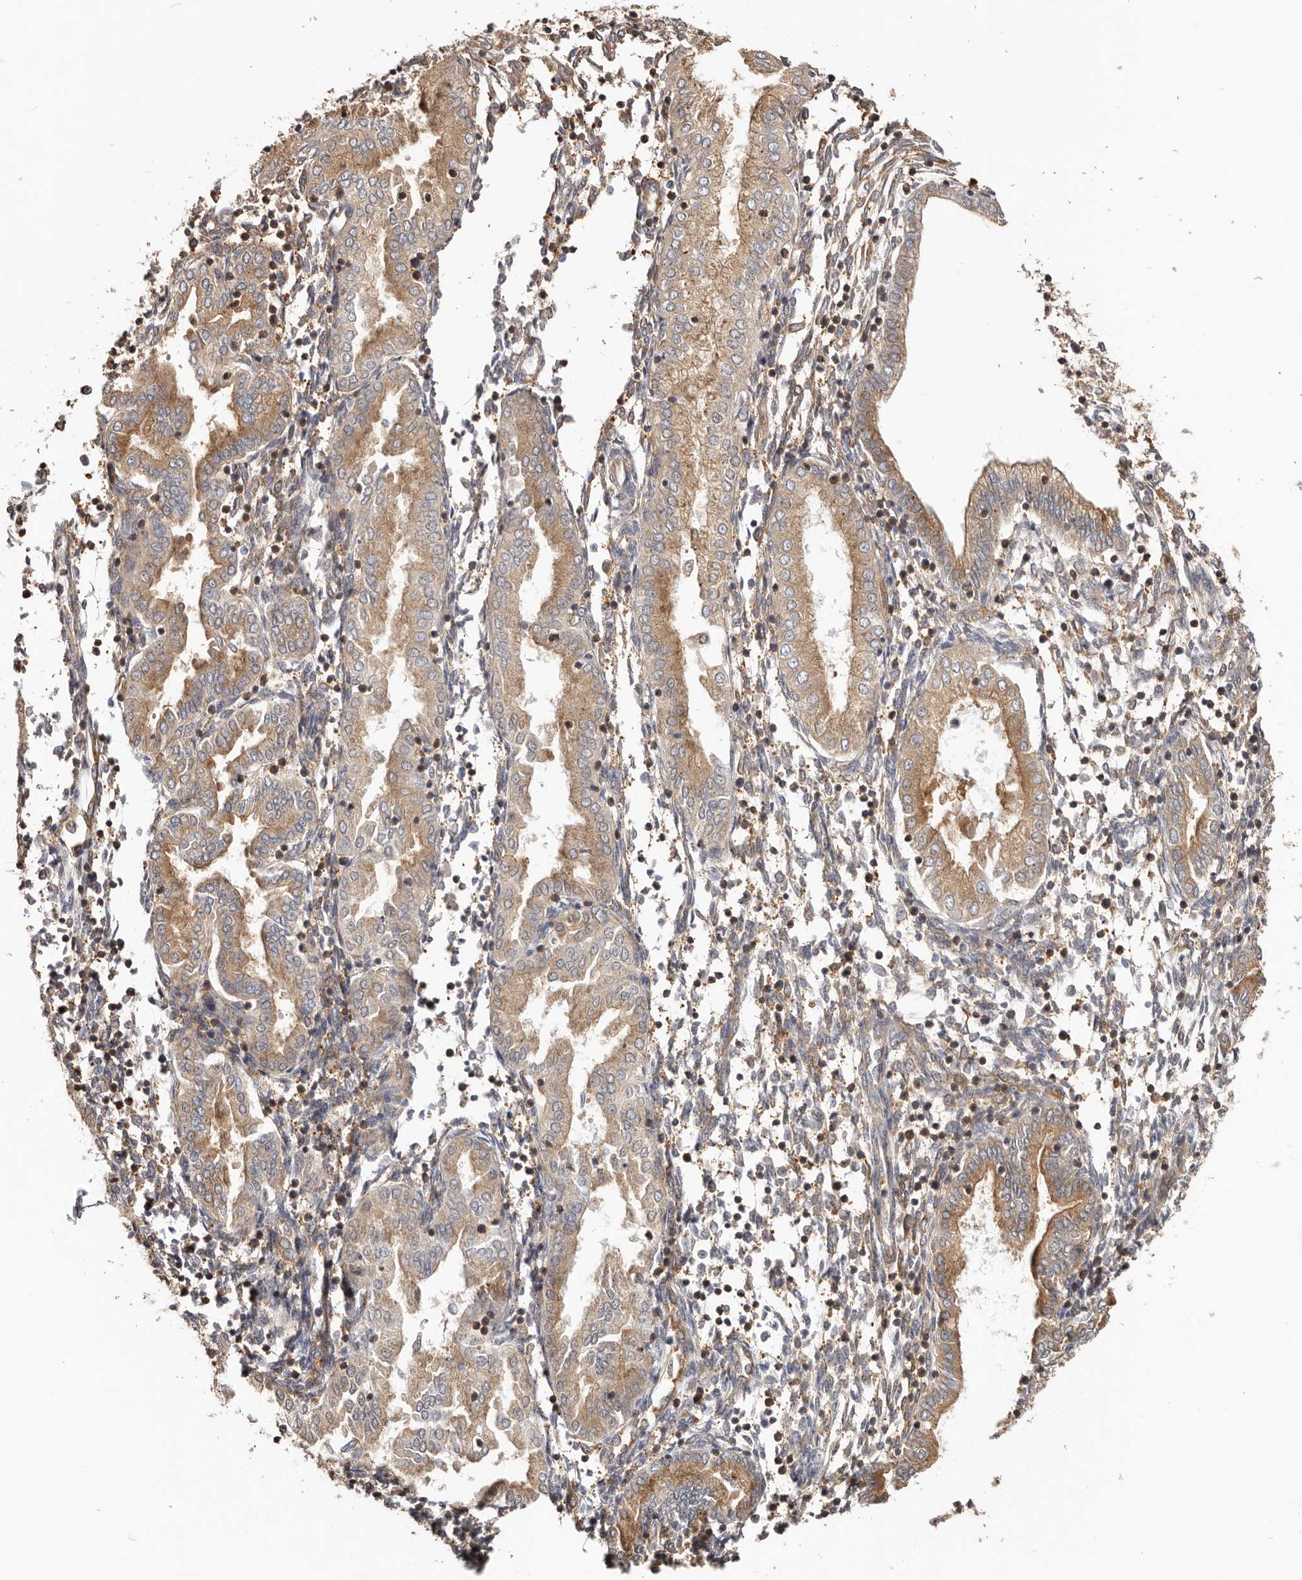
{"staining": {"intensity": "weak", "quantity": "25%-75%", "location": "cytoplasmic/membranous"}, "tissue": "endometrium", "cell_type": "Cells in endometrial stroma", "image_type": "normal", "snomed": [{"axis": "morphology", "description": "Normal tissue, NOS"}, {"axis": "topography", "description": "Endometrium"}], "caption": "Brown immunohistochemical staining in normal human endometrium reveals weak cytoplasmic/membranous staining in about 25%-75% of cells in endometrial stroma.", "gene": "EPRS1", "patient": {"sex": "female", "age": 53}}